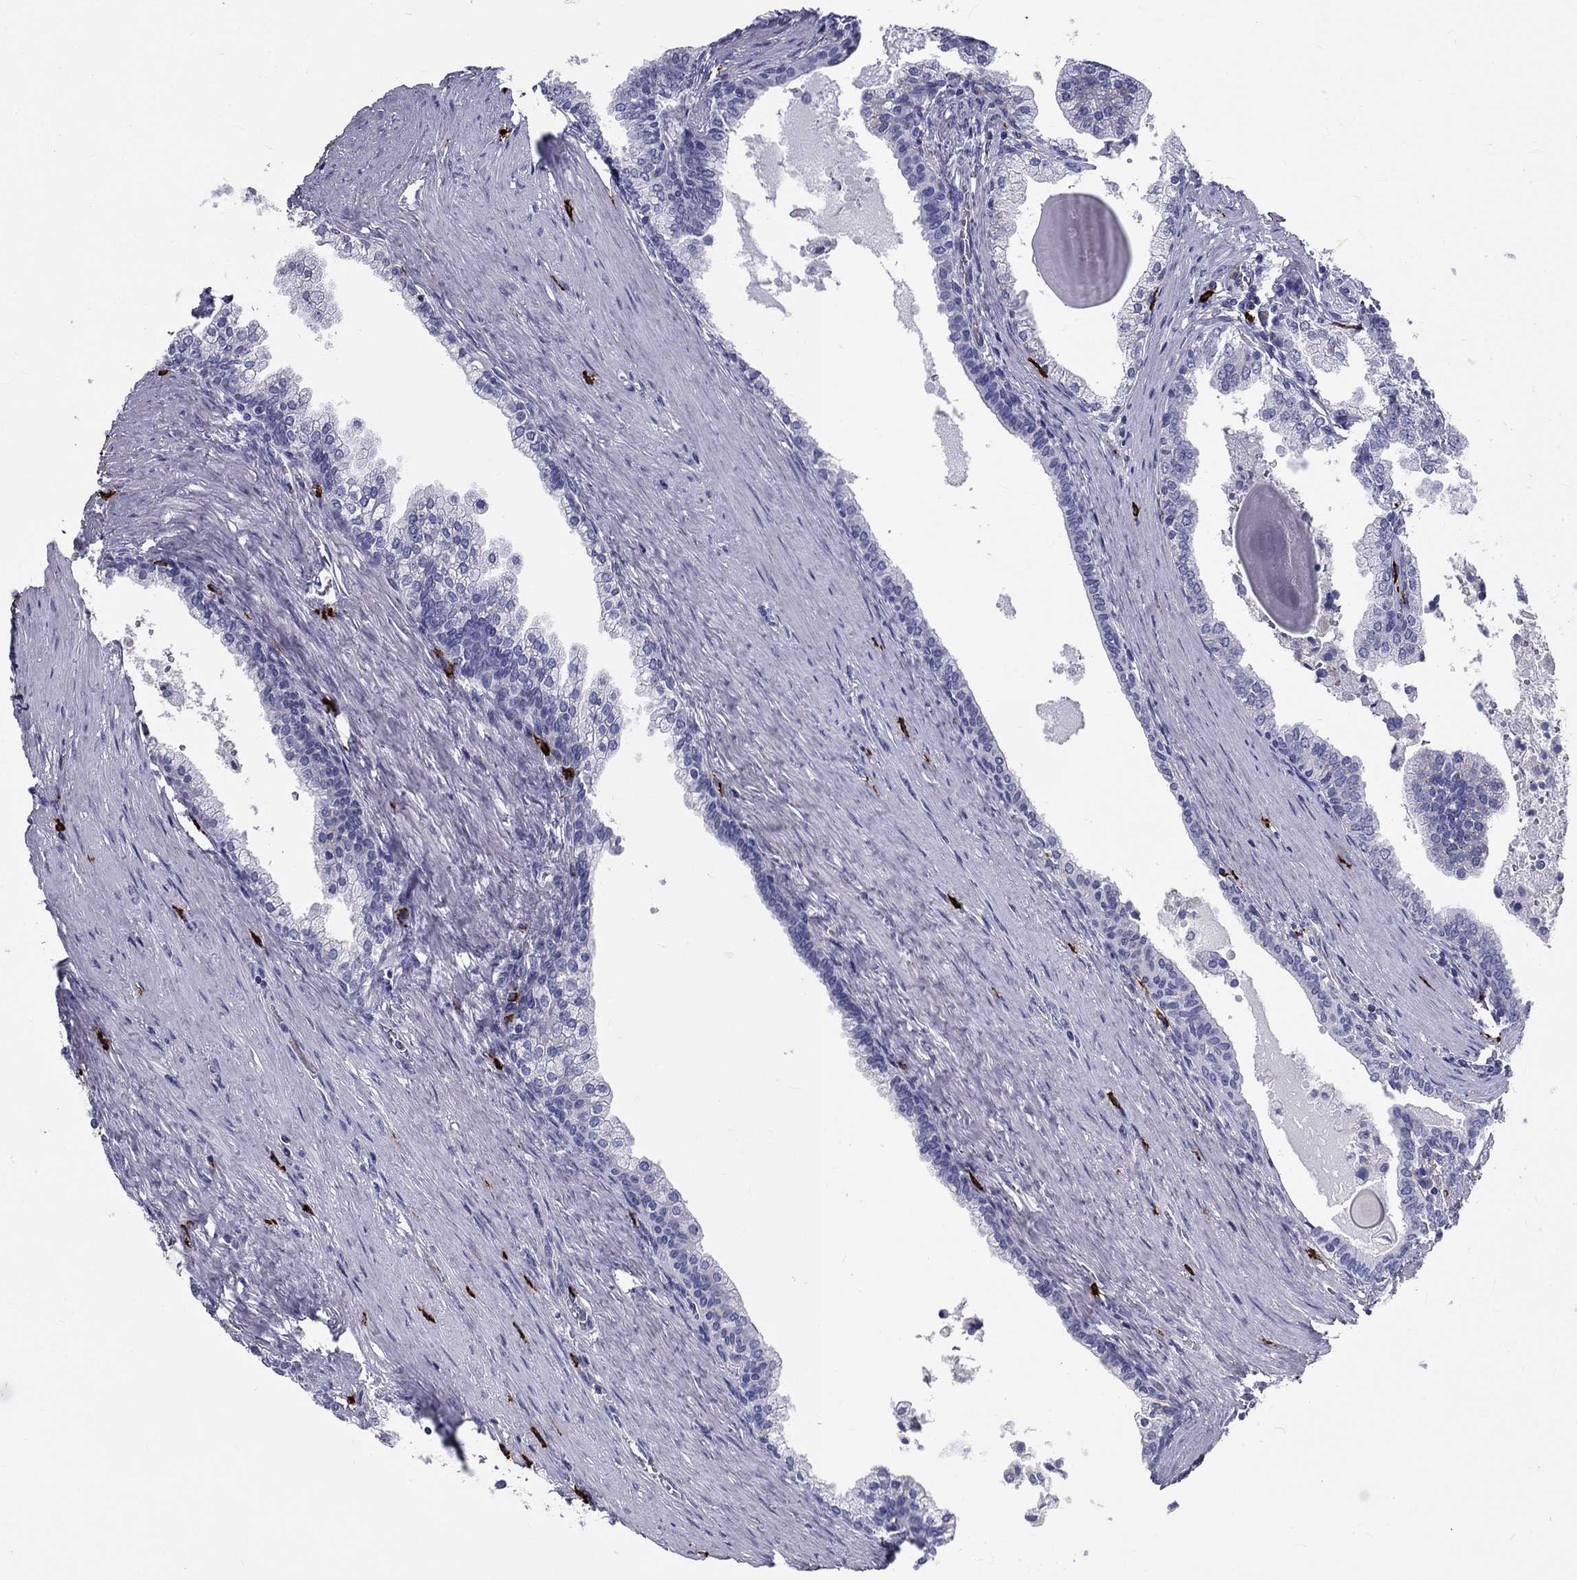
{"staining": {"intensity": "negative", "quantity": "none", "location": "none"}, "tissue": "prostate cancer", "cell_type": "Tumor cells", "image_type": "cancer", "snomed": [{"axis": "morphology", "description": "Adenocarcinoma, NOS"}, {"axis": "topography", "description": "Prostate and seminal vesicle, NOS"}, {"axis": "topography", "description": "Prostate"}], "caption": "The photomicrograph exhibits no staining of tumor cells in prostate cancer.", "gene": "CD40LG", "patient": {"sex": "male", "age": 44}}